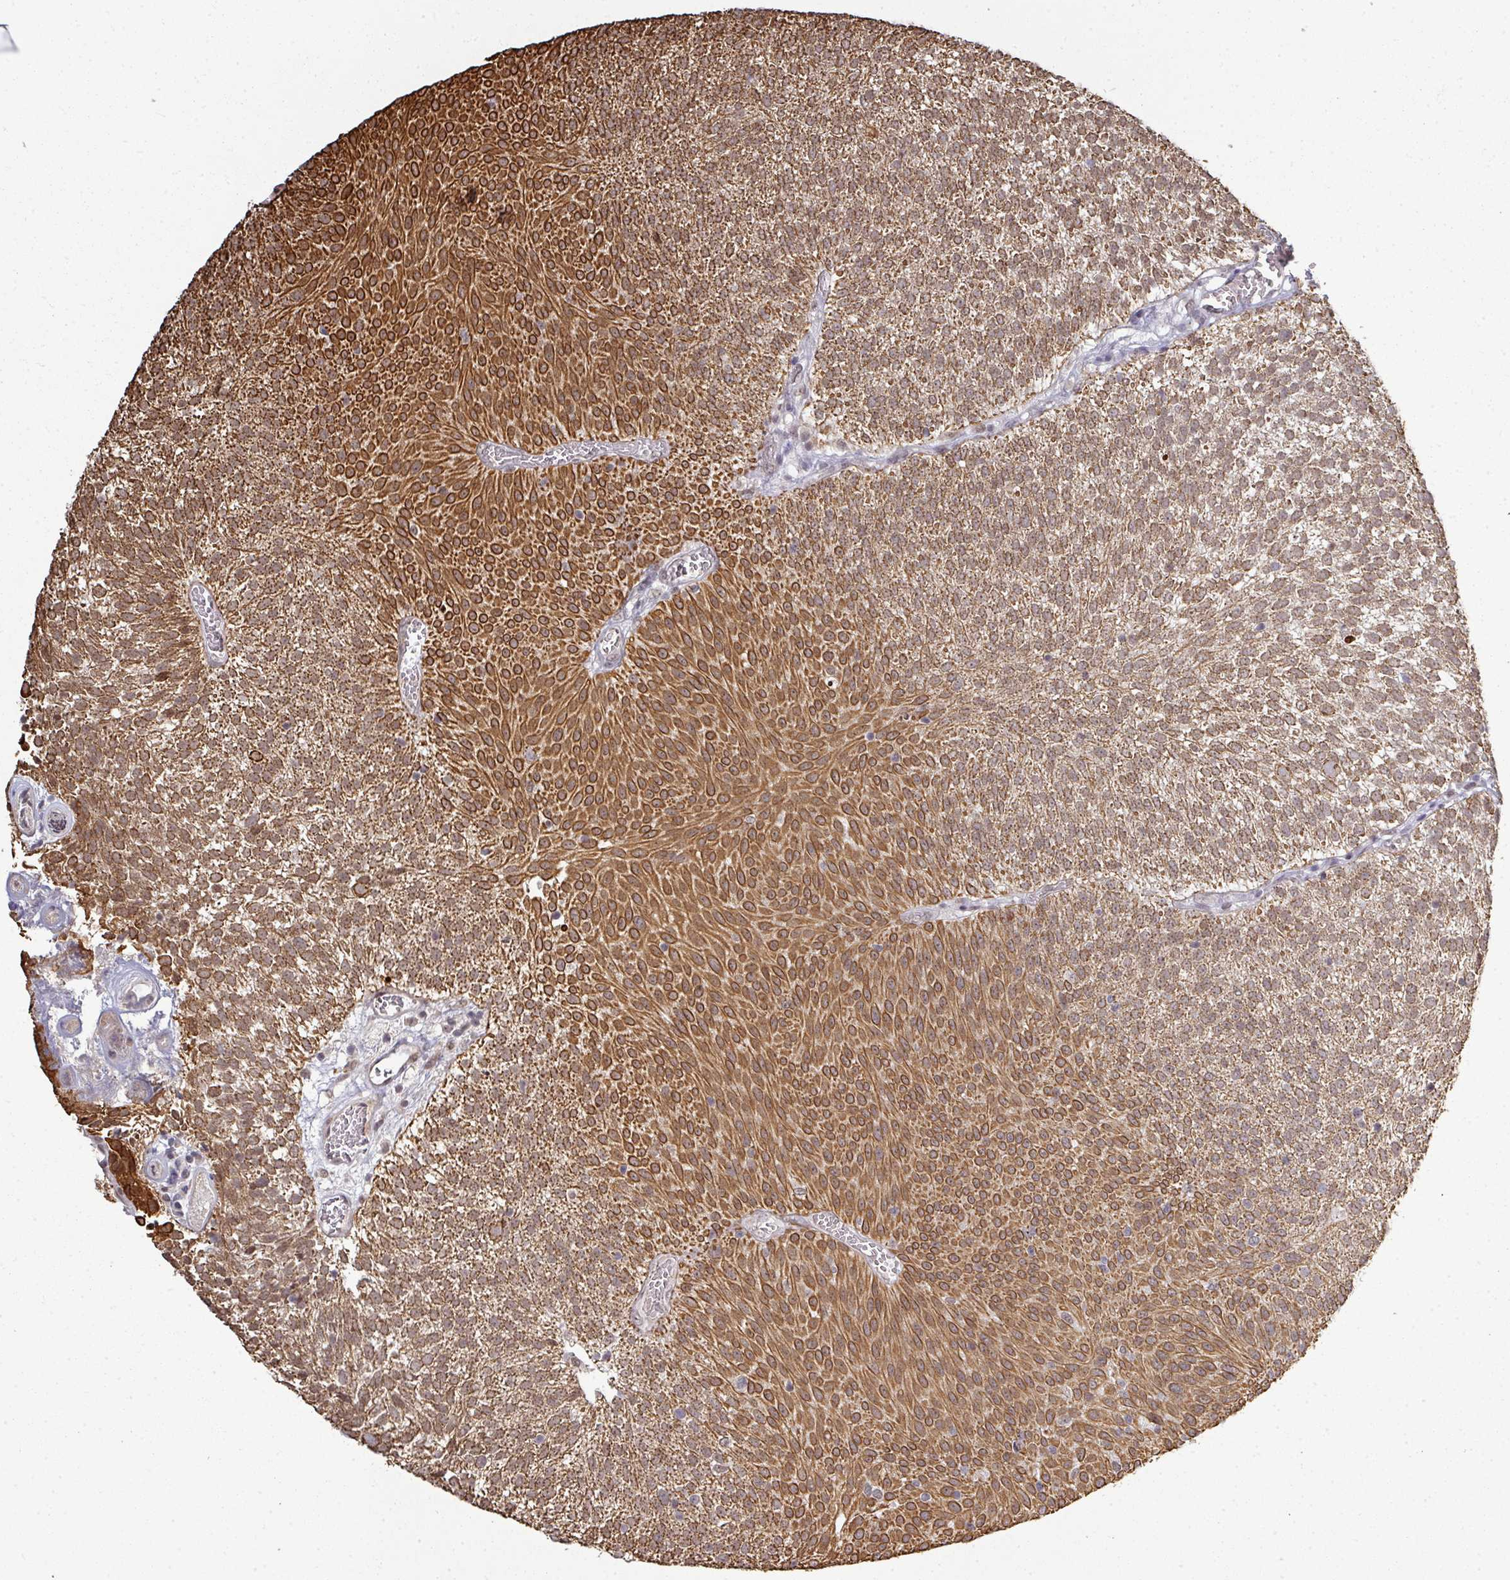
{"staining": {"intensity": "moderate", "quantity": ">75%", "location": "cytoplasmic/membranous"}, "tissue": "urothelial cancer", "cell_type": "Tumor cells", "image_type": "cancer", "snomed": [{"axis": "morphology", "description": "Urothelial carcinoma, Low grade"}, {"axis": "topography", "description": "Urinary bladder"}], "caption": "Immunohistochemical staining of low-grade urothelial carcinoma demonstrates medium levels of moderate cytoplasmic/membranous positivity in approximately >75% of tumor cells.", "gene": "GTF2H3", "patient": {"sex": "female", "age": 79}}